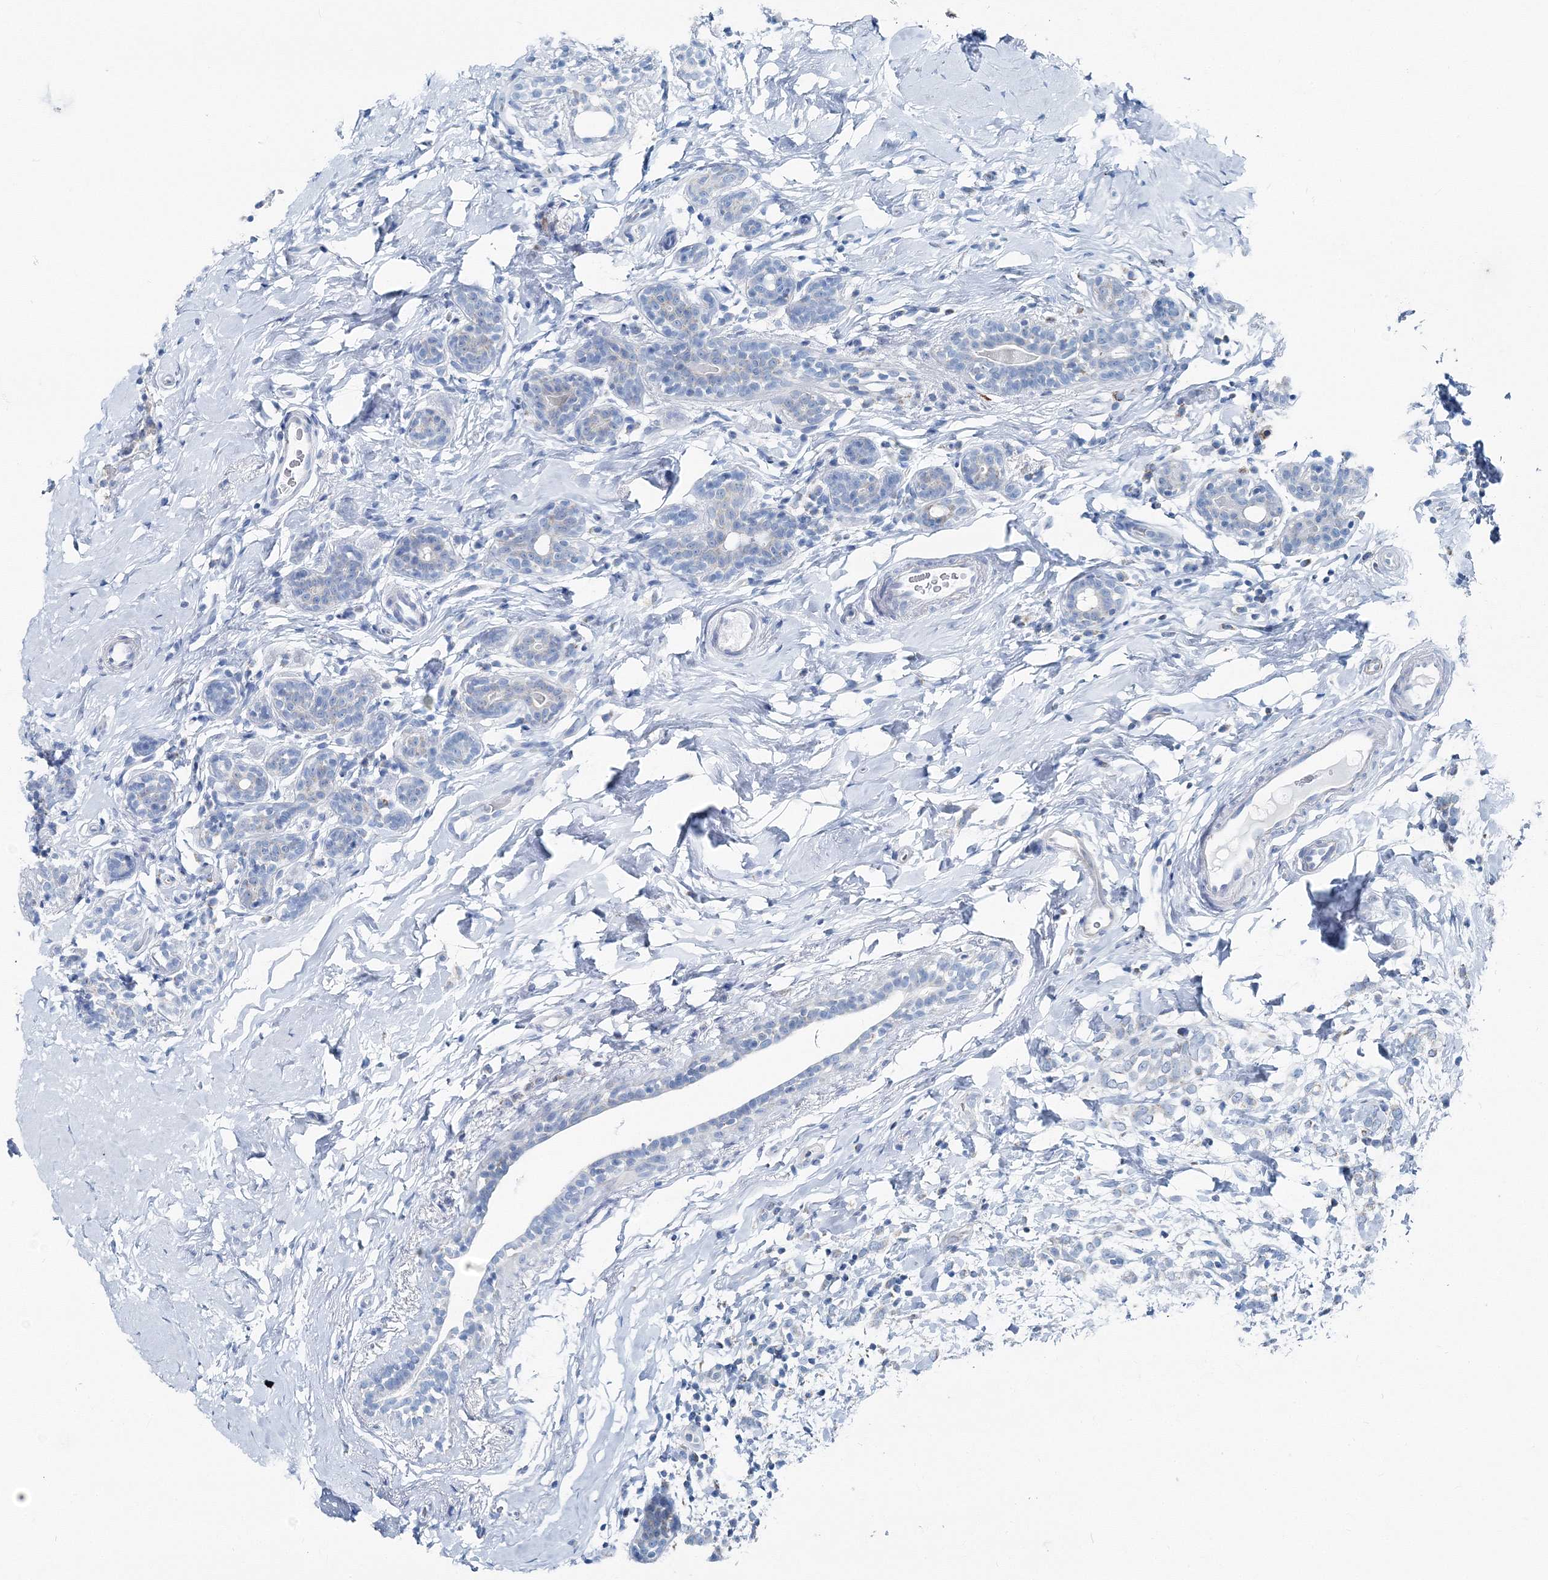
{"staining": {"intensity": "negative", "quantity": "none", "location": "none"}, "tissue": "breast cancer", "cell_type": "Tumor cells", "image_type": "cancer", "snomed": [{"axis": "morphology", "description": "Normal tissue, NOS"}, {"axis": "morphology", "description": "Lobular carcinoma"}, {"axis": "topography", "description": "Breast"}], "caption": "Micrograph shows no significant protein staining in tumor cells of breast cancer (lobular carcinoma).", "gene": "GABARAPL2", "patient": {"sex": "female", "age": 47}}